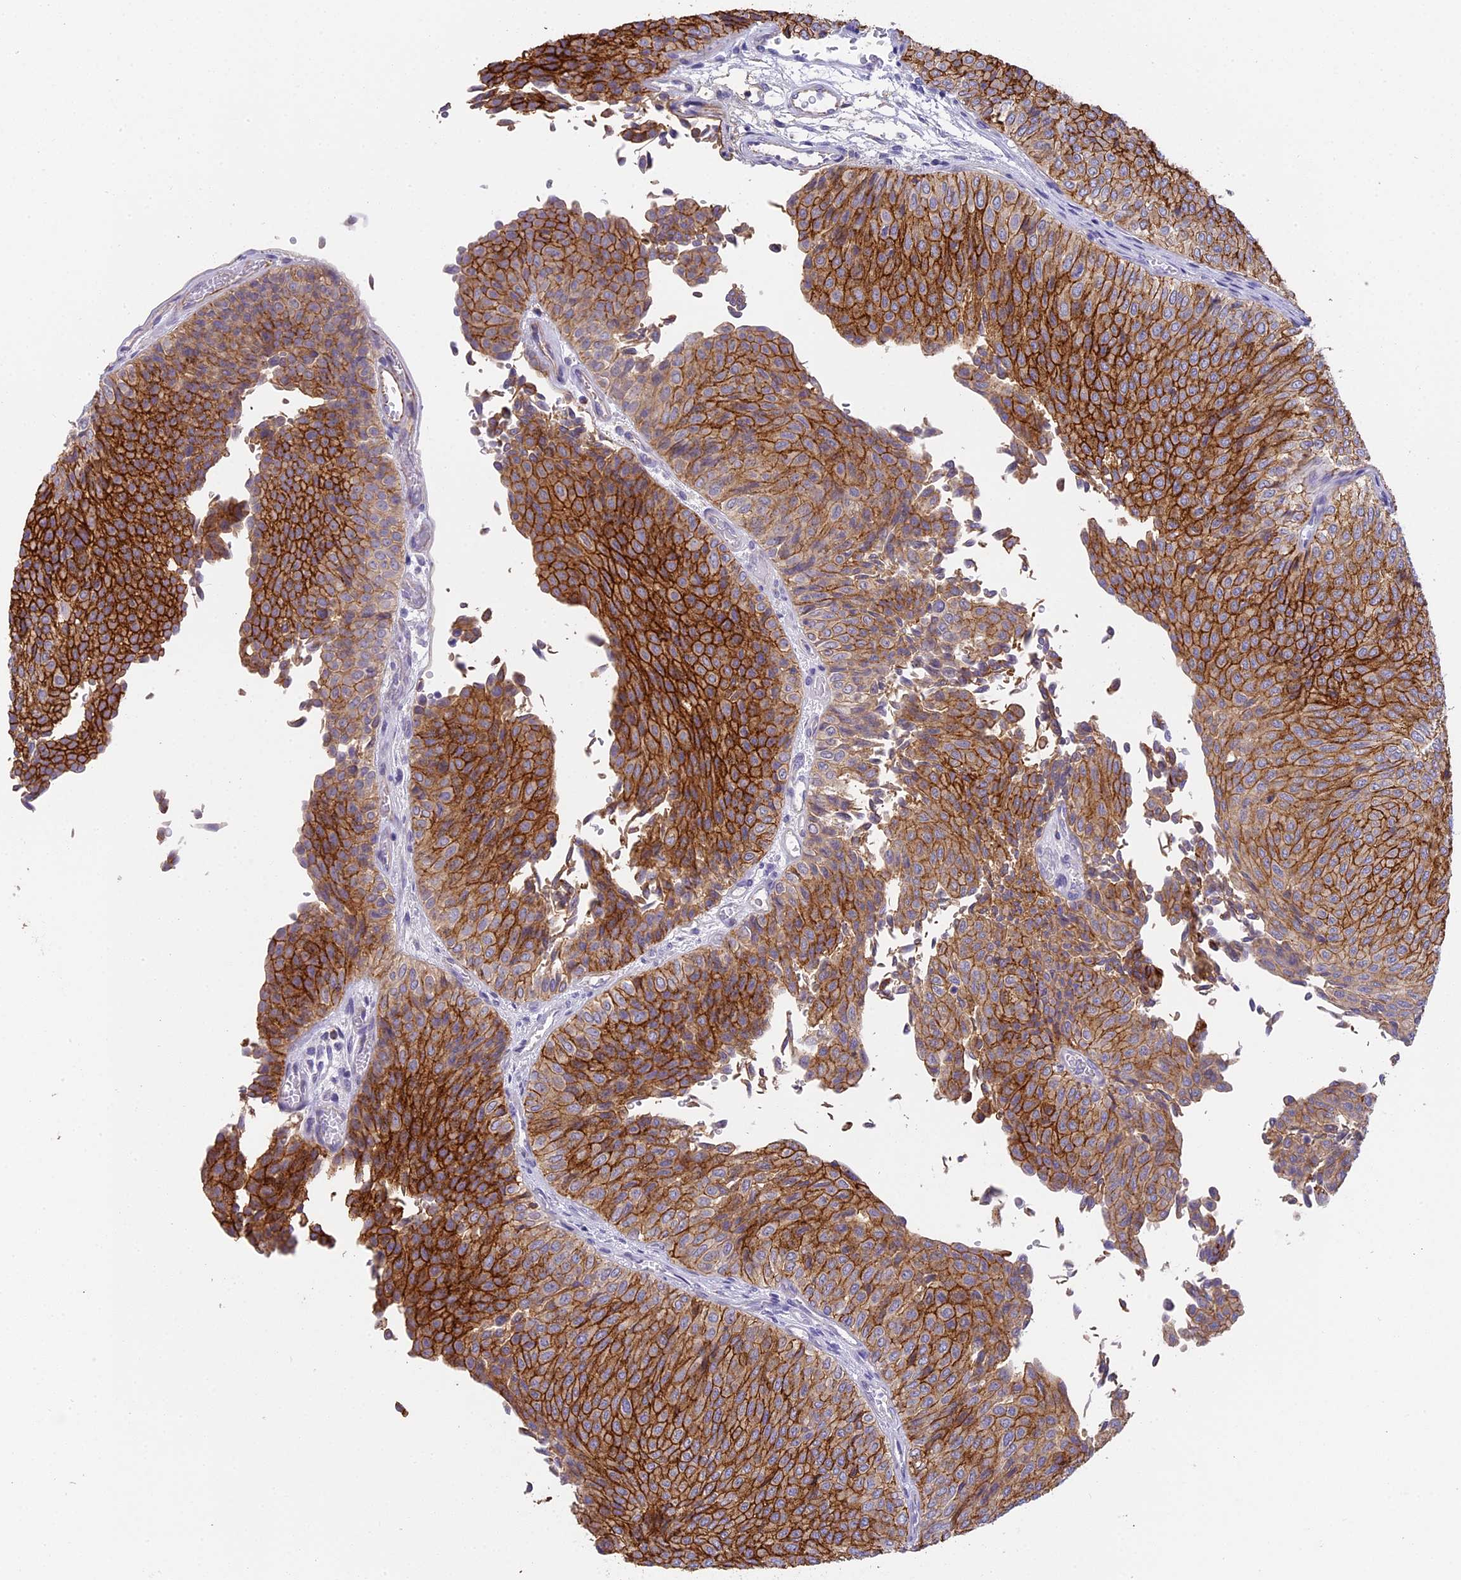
{"staining": {"intensity": "strong", "quantity": "25%-75%", "location": "cytoplasmic/membranous"}, "tissue": "urothelial cancer", "cell_type": "Tumor cells", "image_type": "cancer", "snomed": [{"axis": "morphology", "description": "Urothelial carcinoma, Low grade"}, {"axis": "topography", "description": "Urinary bladder"}], "caption": "Brown immunohistochemical staining in urothelial carcinoma (low-grade) reveals strong cytoplasmic/membranous staining in about 25%-75% of tumor cells. The staining was performed using DAB (3,3'-diaminobenzidine) to visualize the protein expression in brown, while the nuclei were stained in blue with hematoxylin (Magnification: 20x).", "gene": "TACSTD2", "patient": {"sex": "male", "age": 78}}